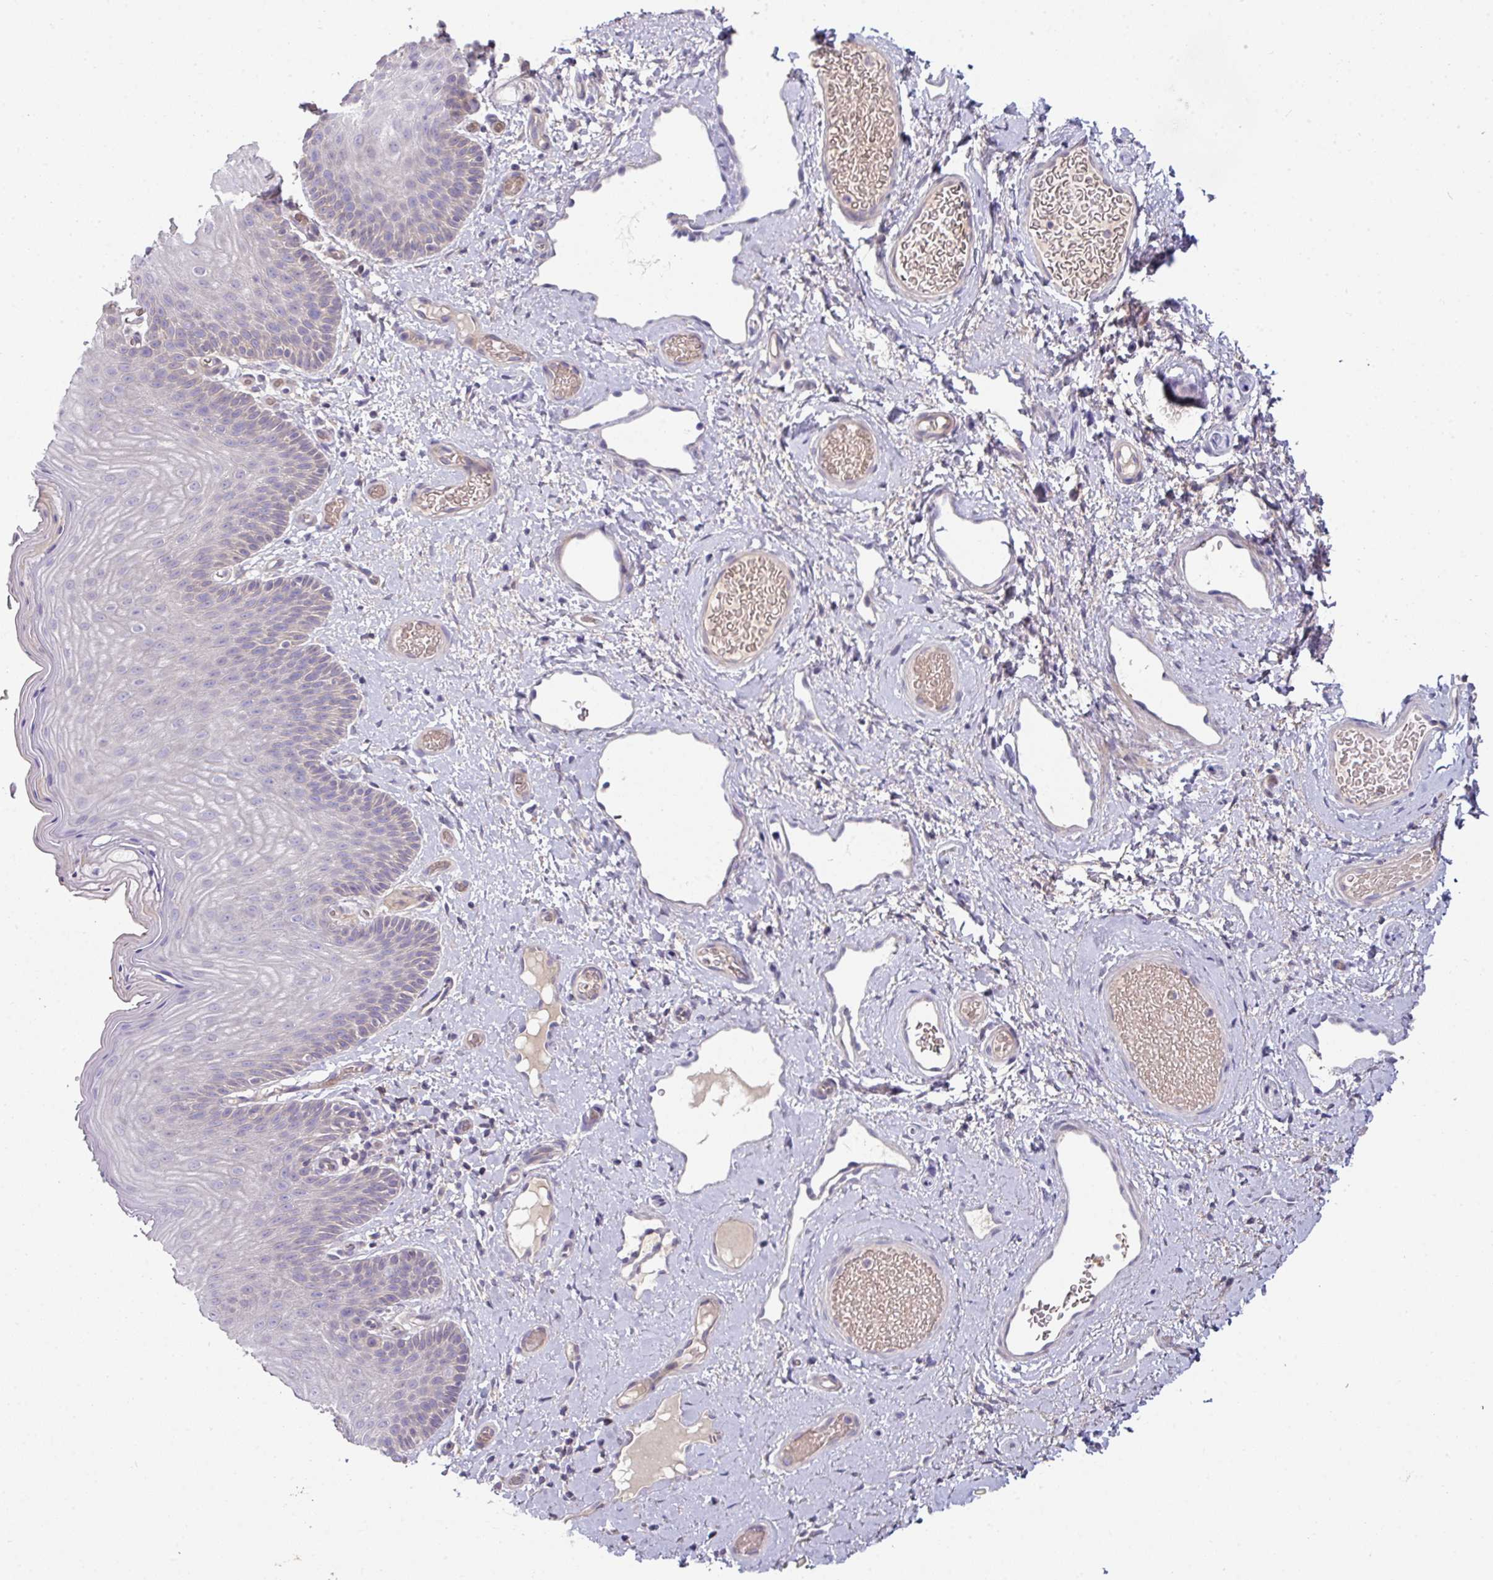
{"staining": {"intensity": "weak", "quantity": "<25%", "location": "cytoplasmic/membranous"}, "tissue": "skin", "cell_type": "Epidermal cells", "image_type": "normal", "snomed": [{"axis": "morphology", "description": "Normal tissue, NOS"}, {"axis": "topography", "description": "Anal"}], "caption": "This image is of unremarkable skin stained with immunohistochemistry to label a protein in brown with the nuclei are counter-stained blue. There is no staining in epidermal cells.", "gene": "SLAMF6", "patient": {"sex": "female", "age": 40}}